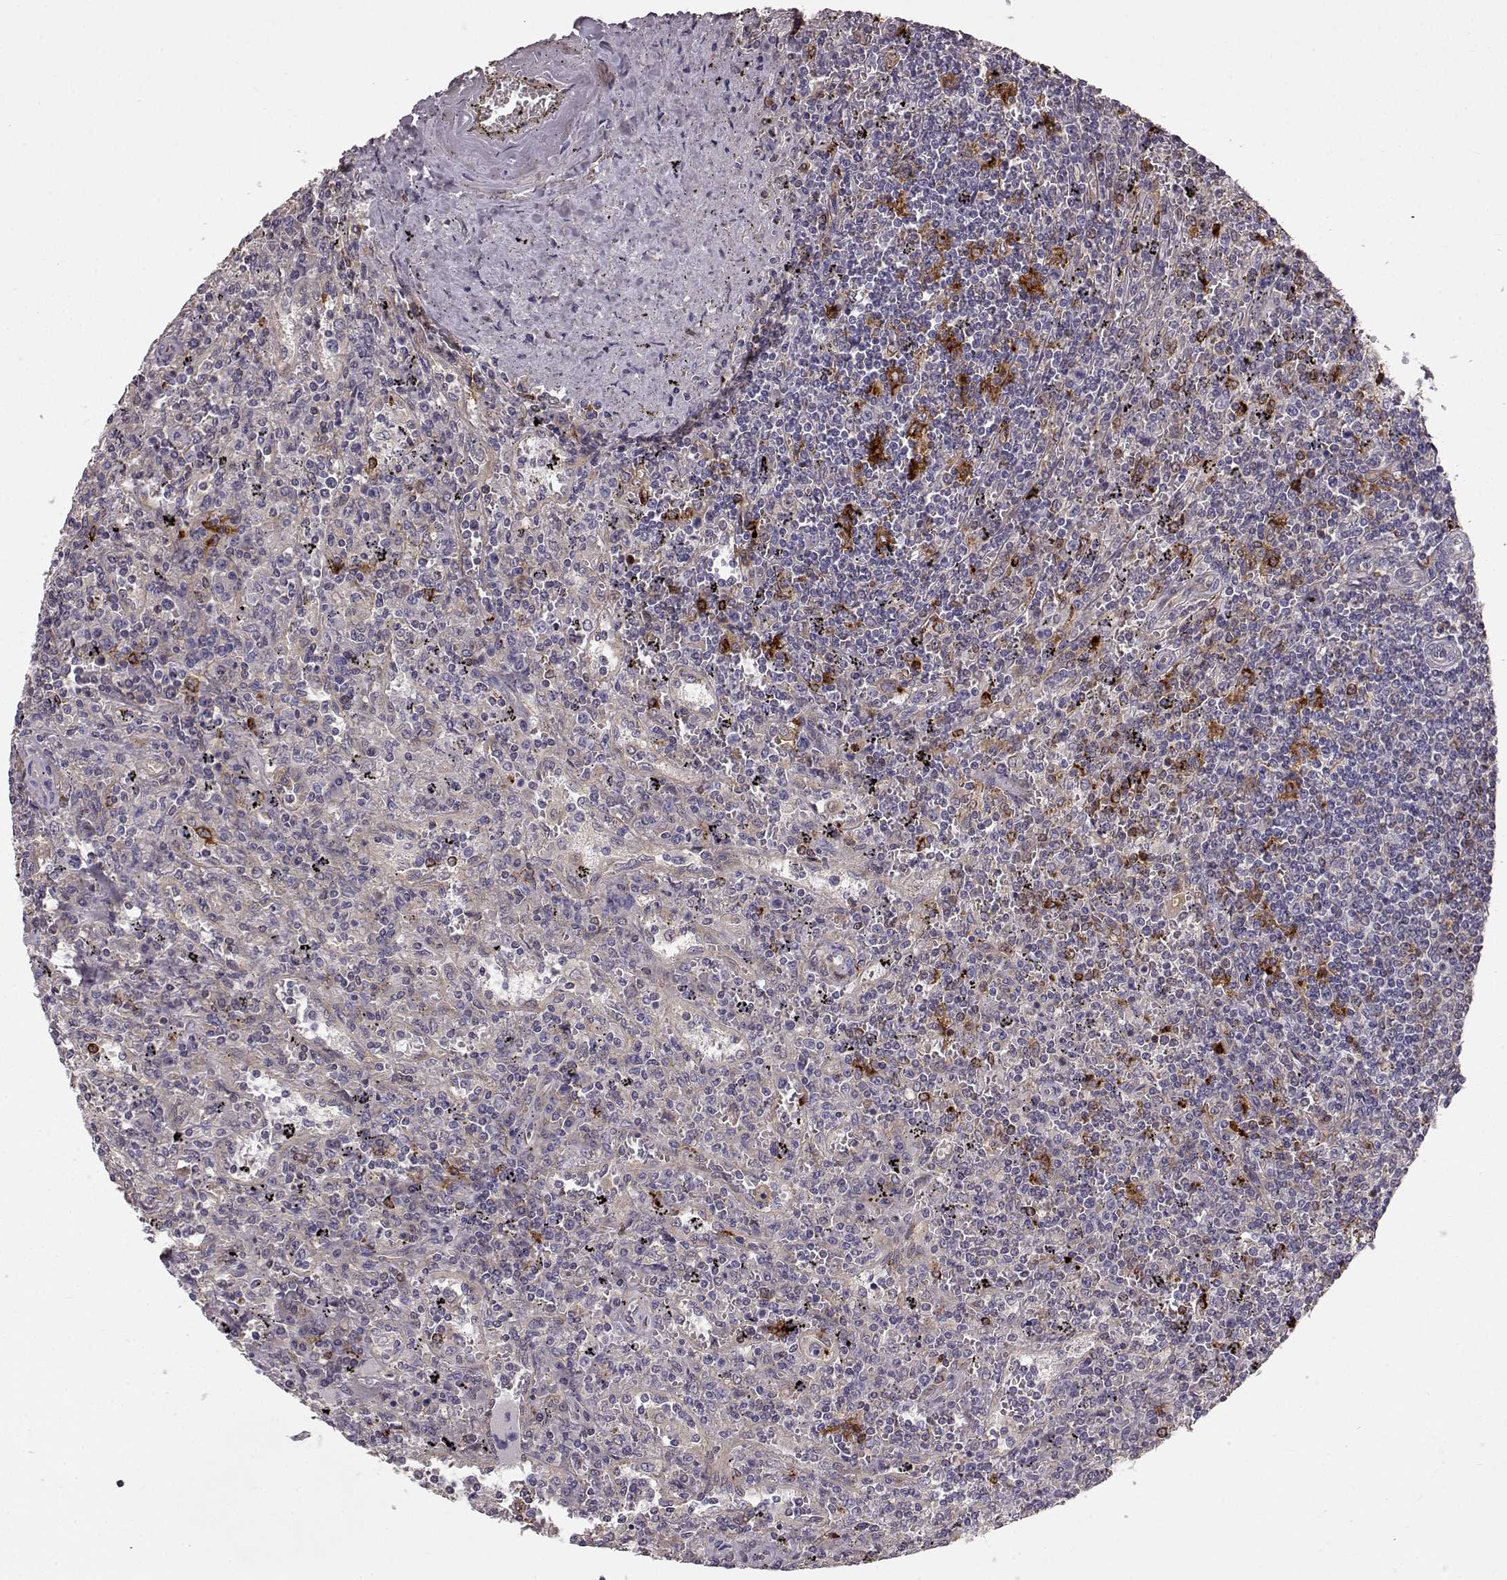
{"staining": {"intensity": "moderate", "quantity": "<25%", "location": "cytoplasmic/membranous"}, "tissue": "lymphoma", "cell_type": "Tumor cells", "image_type": "cancer", "snomed": [{"axis": "morphology", "description": "Malignant lymphoma, non-Hodgkin's type, Low grade"}, {"axis": "topography", "description": "Spleen"}], "caption": "A brown stain highlights moderate cytoplasmic/membranous positivity of a protein in human lymphoma tumor cells. Using DAB (brown) and hematoxylin (blue) stains, captured at high magnification using brightfield microscopy.", "gene": "CCNF", "patient": {"sex": "male", "age": 62}}